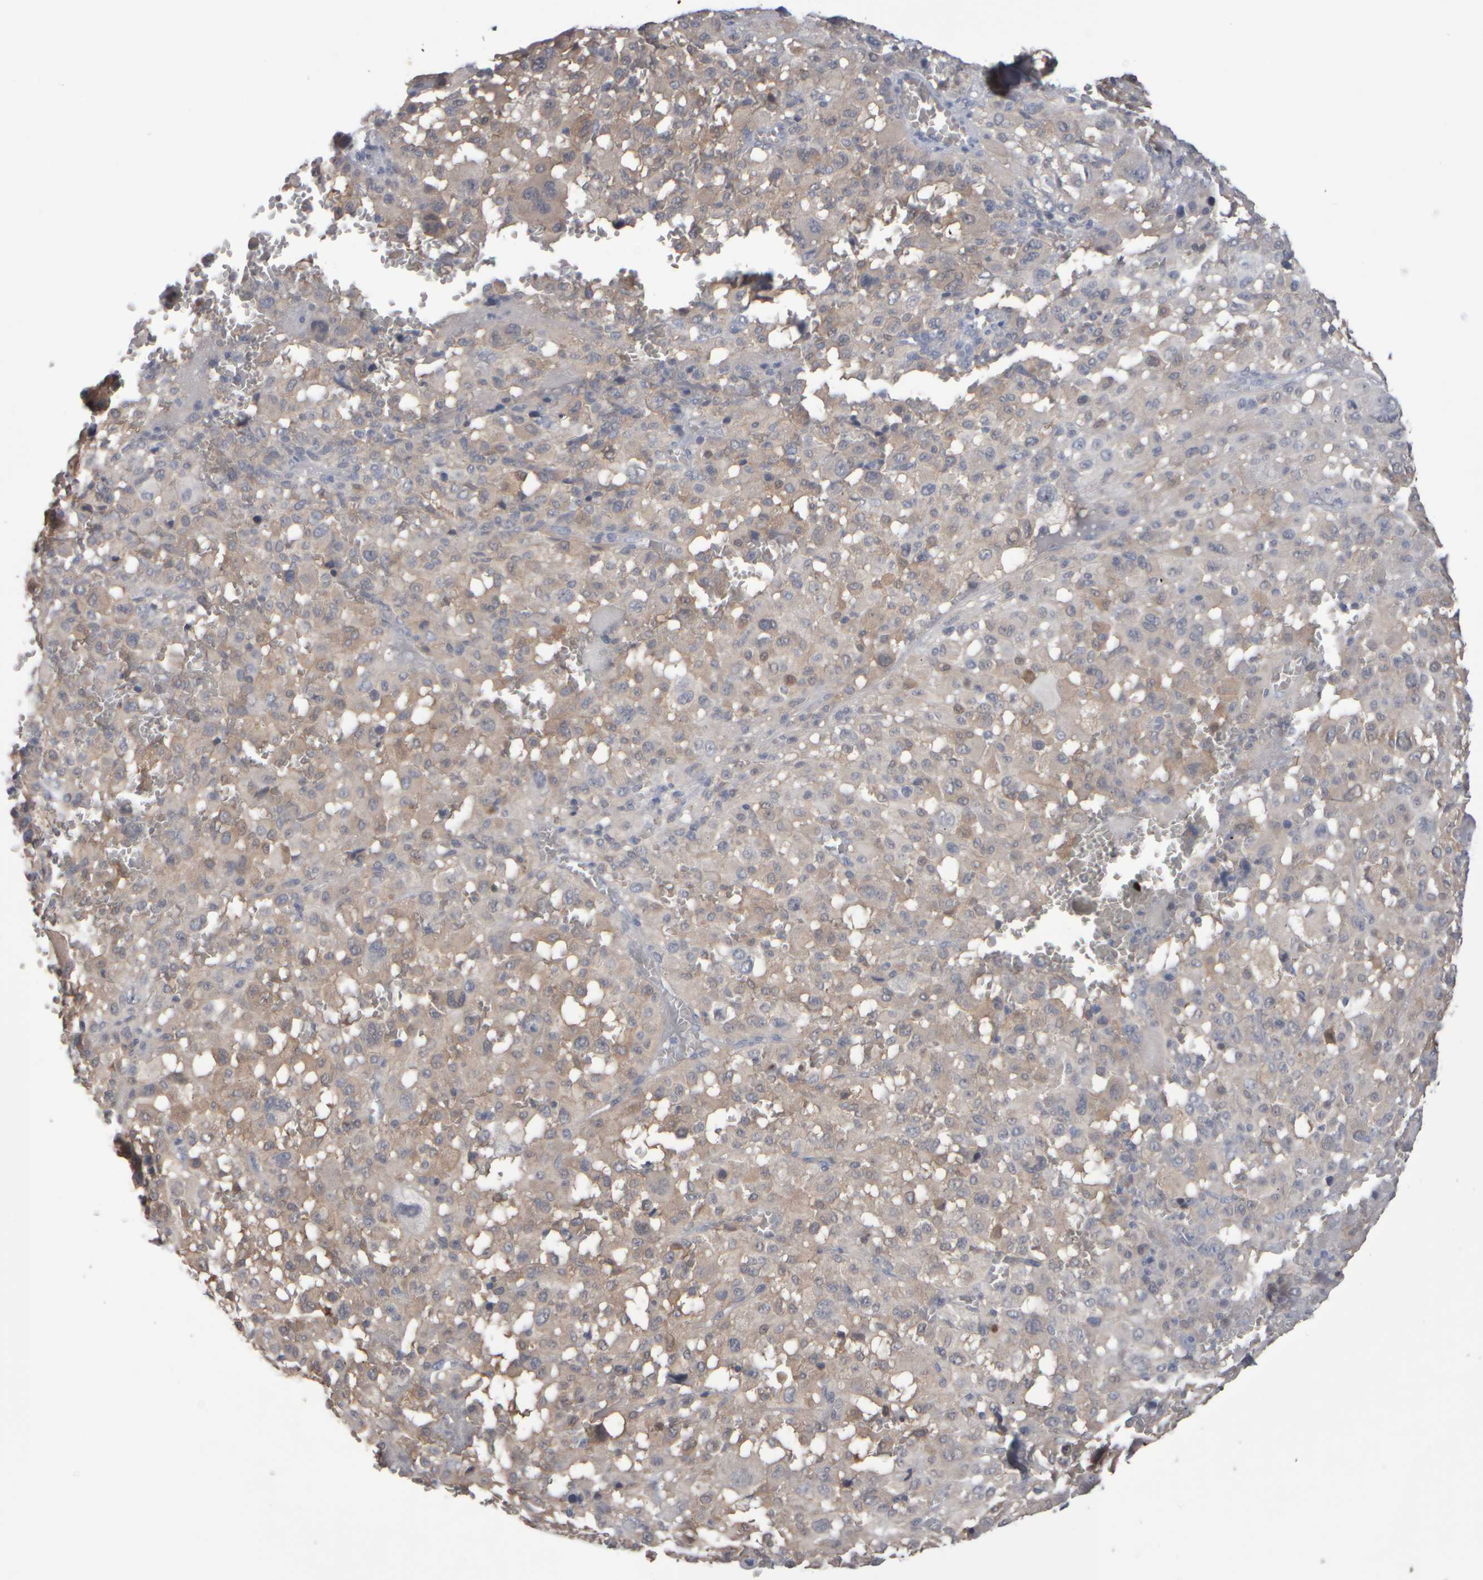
{"staining": {"intensity": "weak", "quantity": "<25%", "location": "cytoplasmic/membranous"}, "tissue": "melanoma", "cell_type": "Tumor cells", "image_type": "cancer", "snomed": [{"axis": "morphology", "description": "Malignant melanoma, Metastatic site"}, {"axis": "topography", "description": "Skin"}], "caption": "Immunohistochemical staining of melanoma shows no significant expression in tumor cells.", "gene": "EPHX2", "patient": {"sex": "female", "age": 74}}